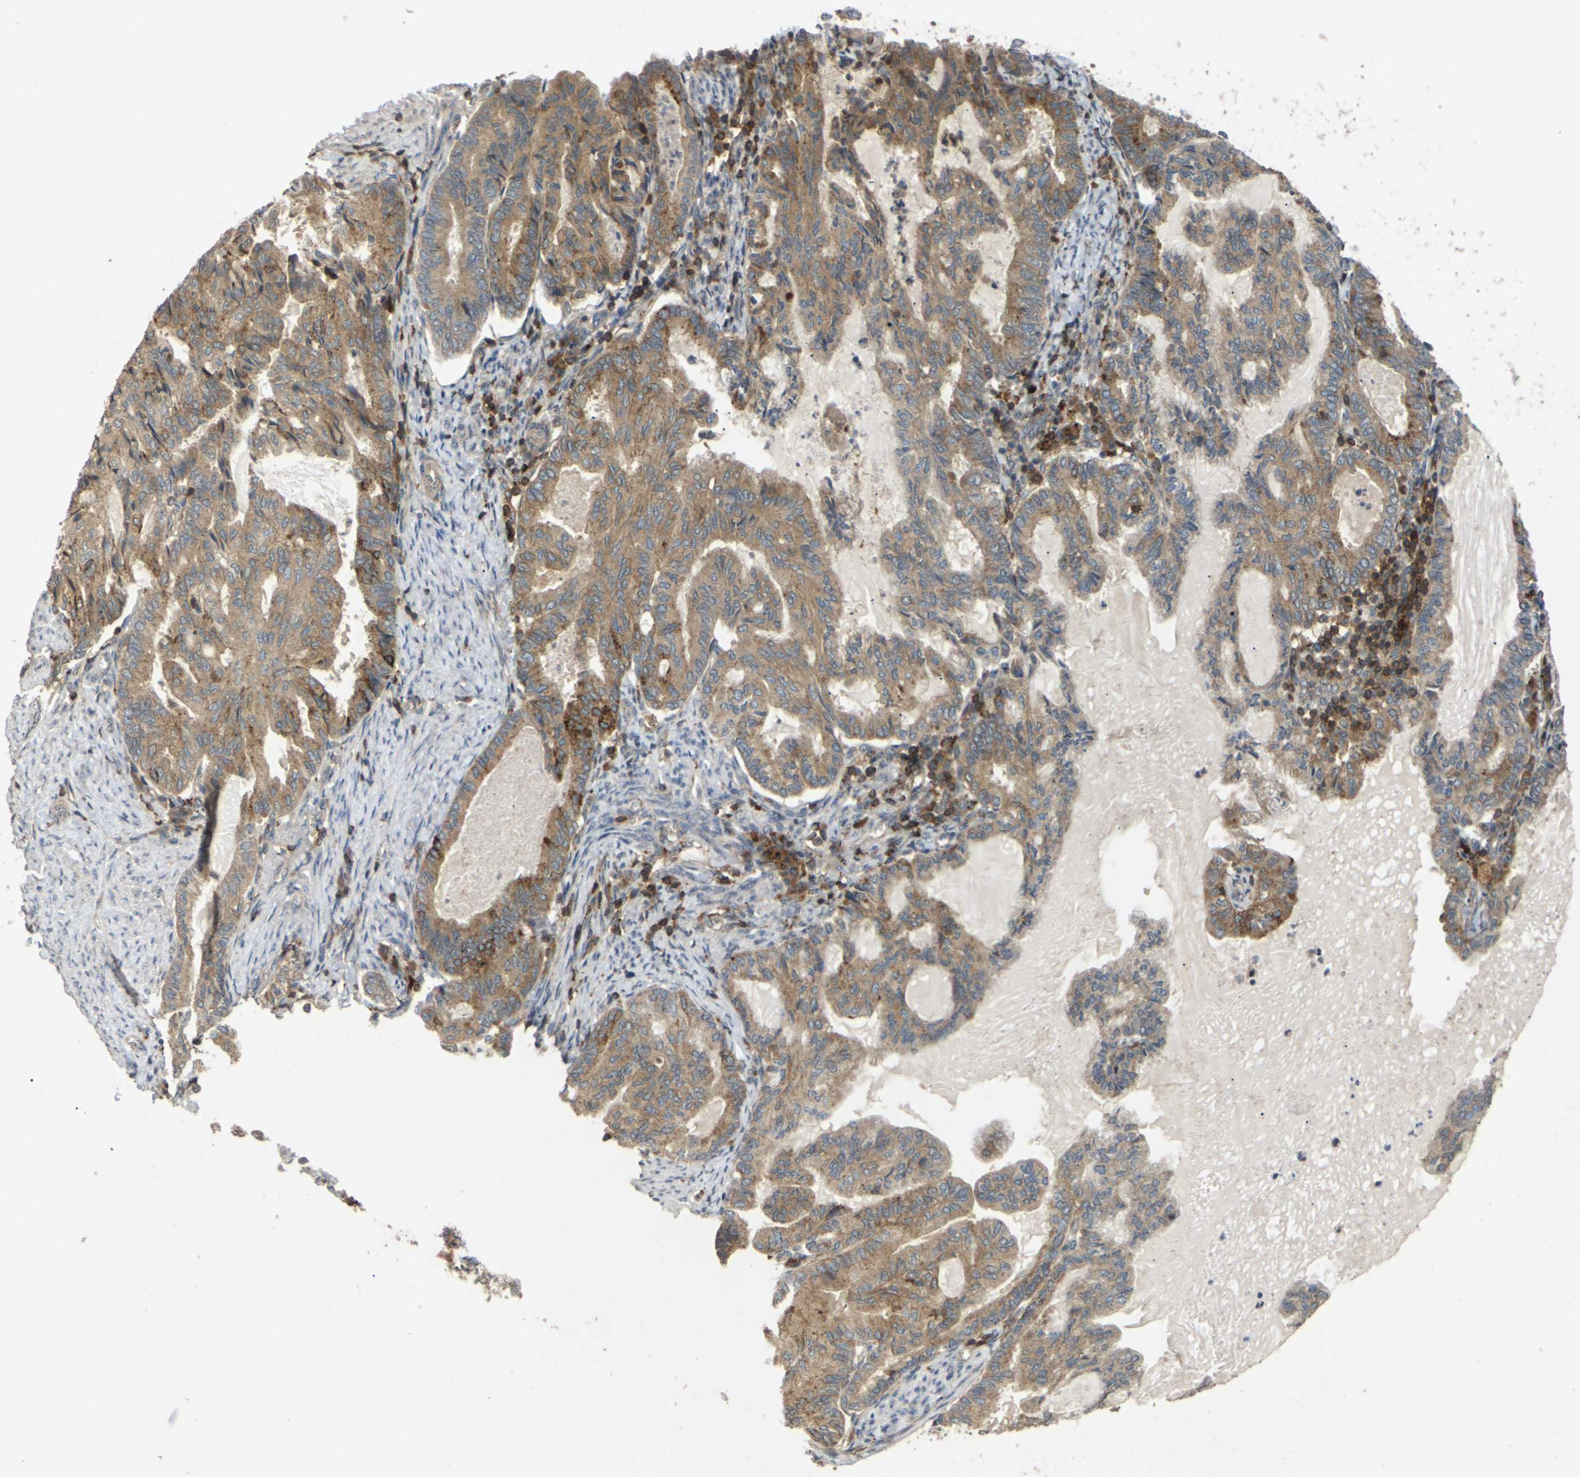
{"staining": {"intensity": "moderate", "quantity": ">75%", "location": "cytoplasmic/membranous"}, "tissue": "endometrial cancer", "cell_type": "Tumor cells", "image_type": "cancer", "snomed": [{"axis": "morphology", "description": "Adenocarcinoma, NOS"}, {"axis": "topography", "description": "Endometrium"}], "caption": "Brown immunohistochemical staining in human endometrial cancer (adenocarcinoma) exhibits moderate cytoplasmic/membranous staining in approximately >75% of tumor cells.", "gene": "KSR1", "patient": {"sex": "female", "age": 86}}